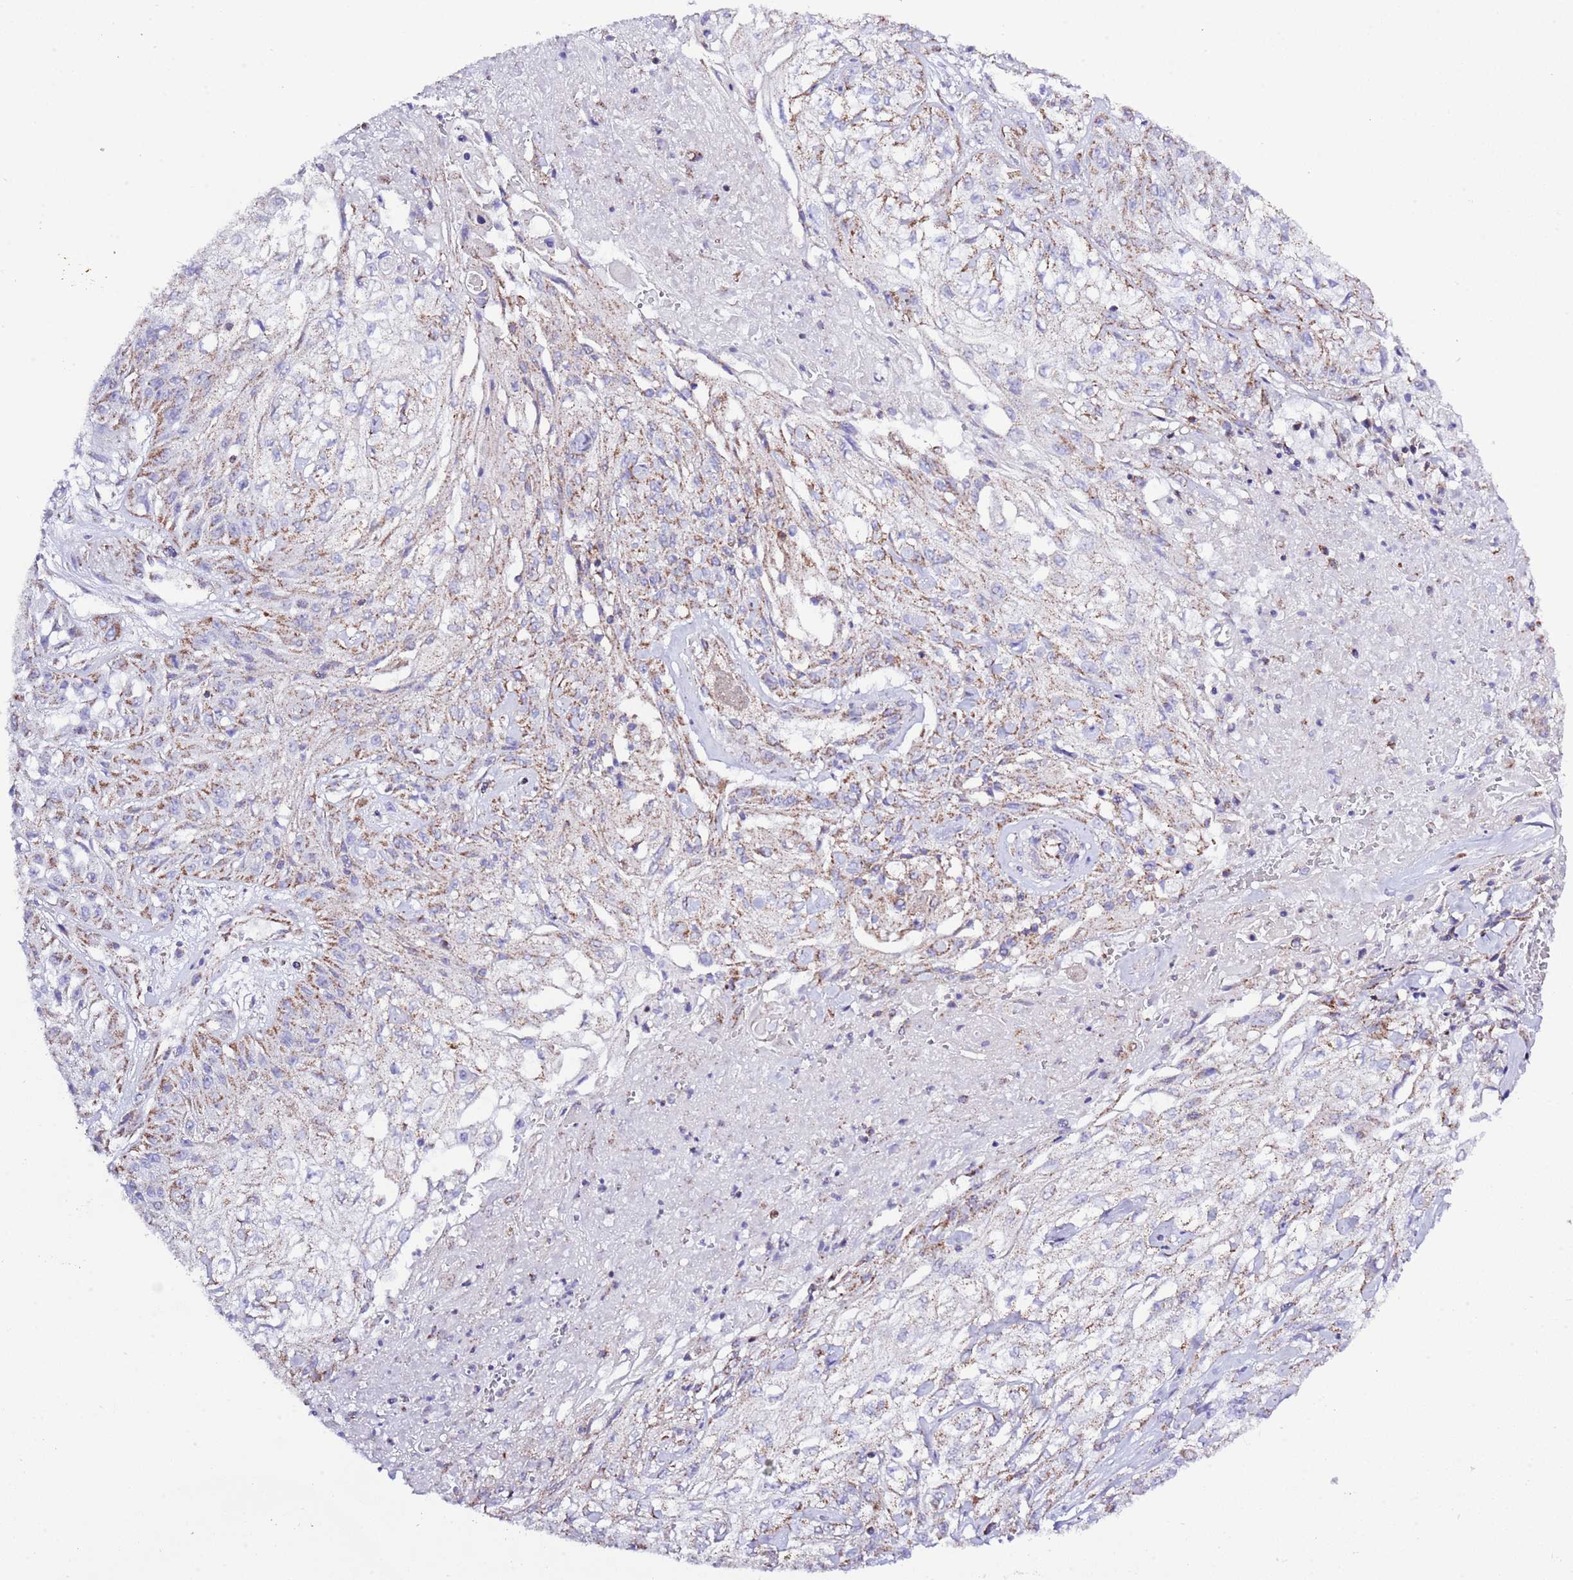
{"staining": {"intensity": "weak", "quantity": ">75%", "location": "cytoplasmic/membranous"}, "tissue": "skin cancer", "cell_type": "Tumor cells", "image_type": "cancer", "snomed": [{"axis": "morphology", "description": "Squamous cell carcinoma, NOS"}, {"axis": "morphology", "description": "Squamous cell carcinoma, metastatic, NOS"}, {"axis": "topography", "description": "Skin"}, {"axis": "topography", "description": "Lymph node"}], "caption": "DAB (3,3'-diaminobenzidine) immunohistochemical staining of skin cancer demonstrates weak cytoplasmic/membranous protein expression in approximately >75% of tumor cells. Nuclei are stained in blue.", "gene": "TEKTIP1", "patient": {"sex": "male", "age": 75}}